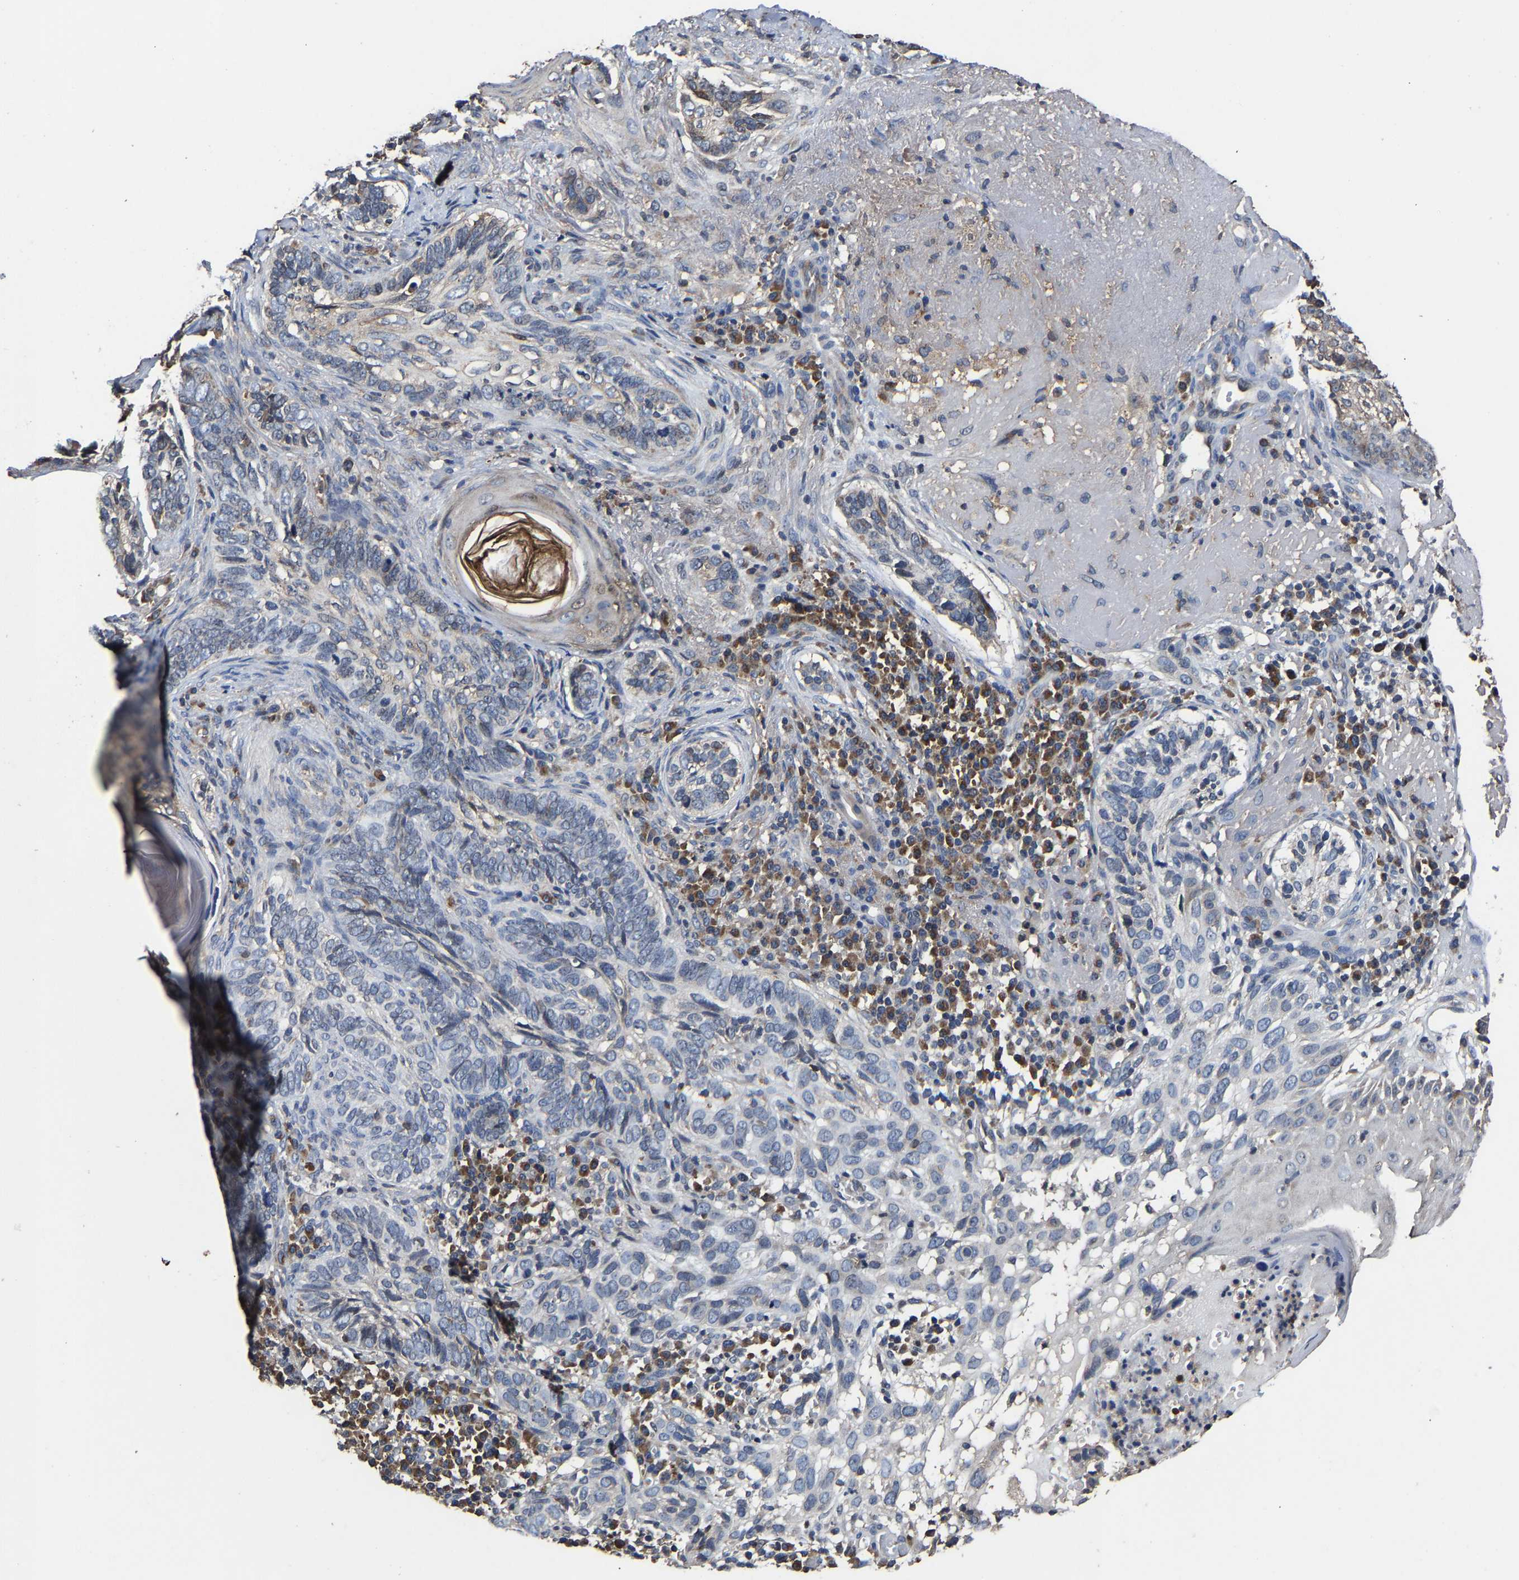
{"staining": {"intensity": "negative", "quantity": "none", "location": "none"}, "tissue": "skin cancer", "cell_type": "Tumor cells", "image_type": "cancer", "snomed": [{"axis": "morphology", "description": "Basal cell carcinoma"}, {"axis": "topography", "description": "Skin"}], "caption": "Tumor cells show no significant expression in skin cancer (basal cell carcinoma).", "gene": "EBAG9", "patient": {"sex": "female", "age": 89}}